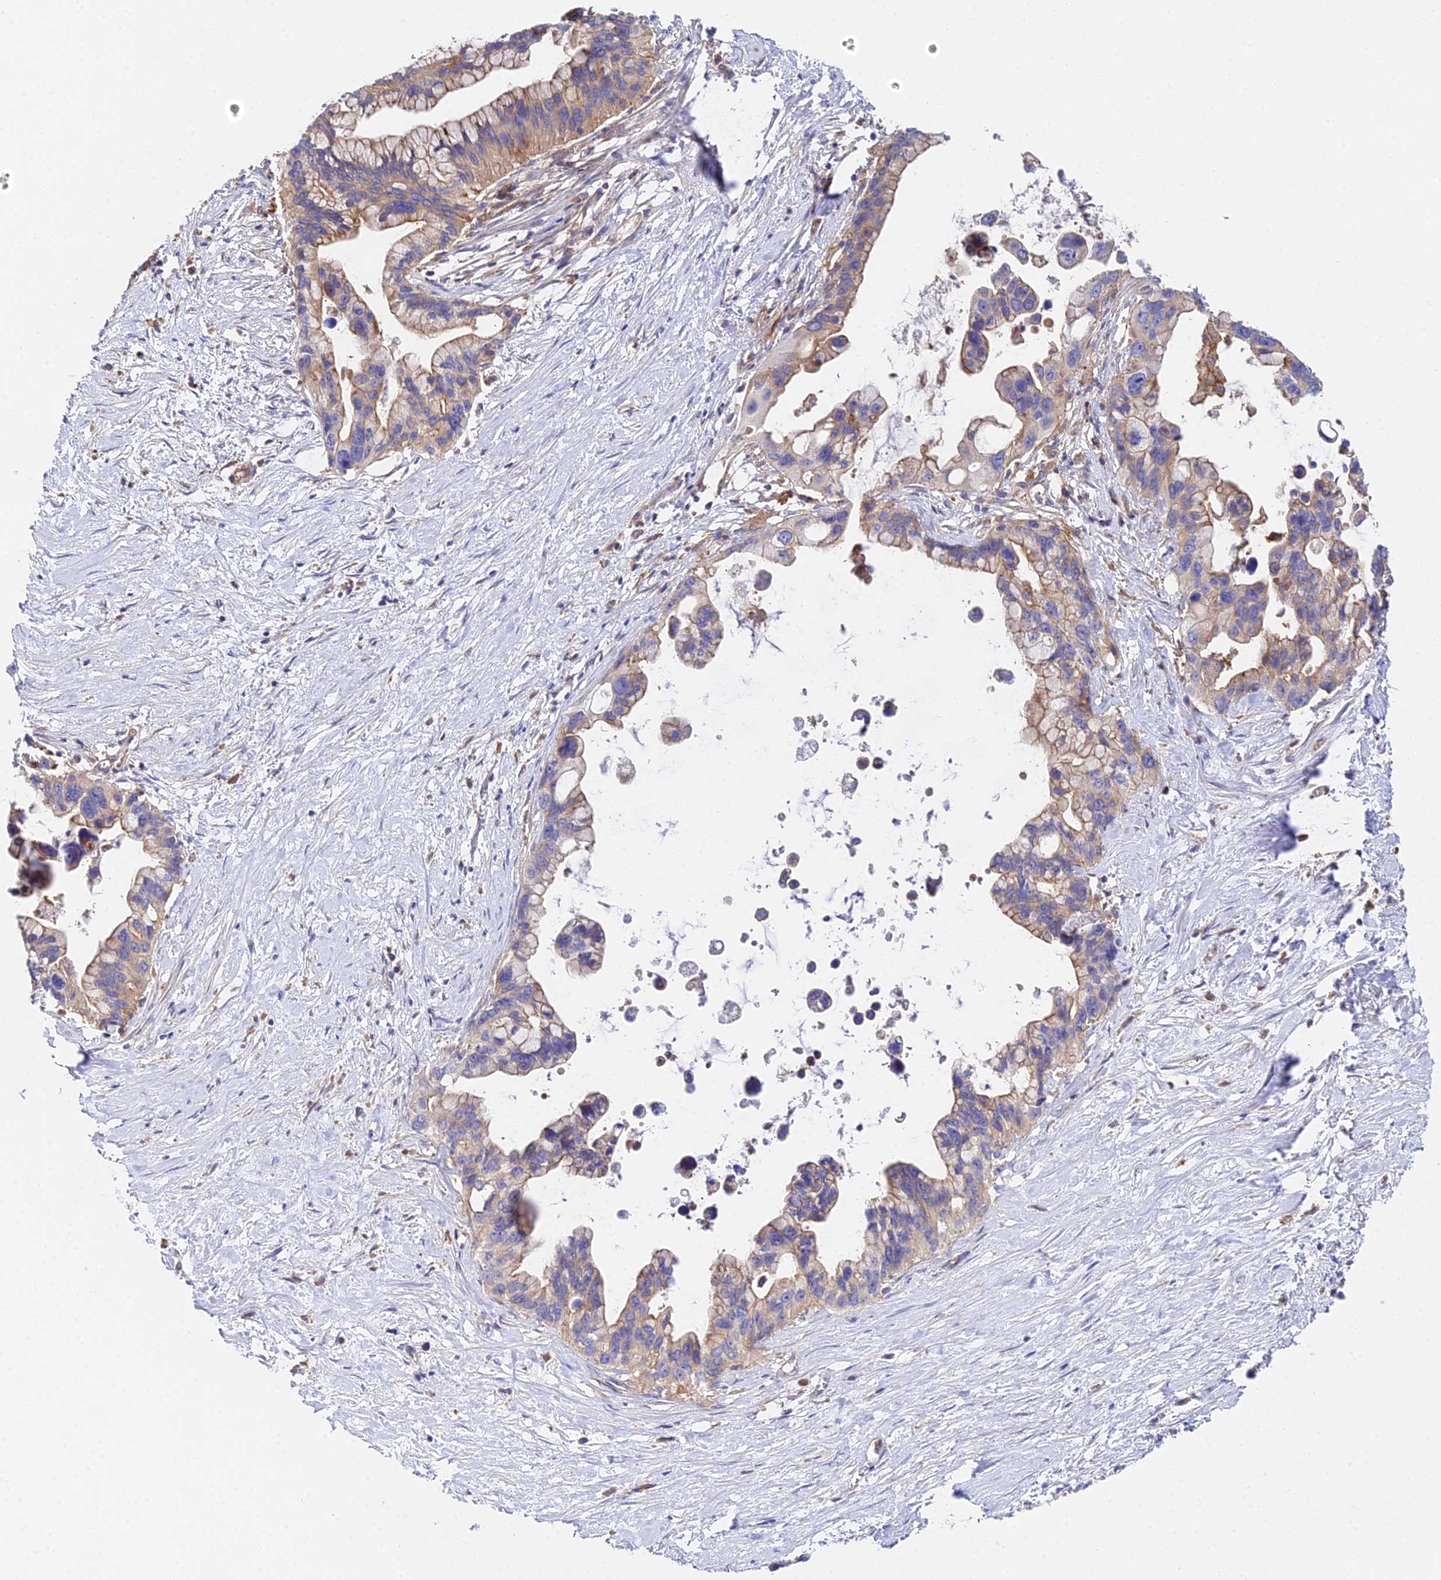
{"staining": {"intensity": "weak", "quantity": "25%-75%", "location": "cytoplasmic/membranous"}, "tissue": "pancreatic cancer", "cell_type": "Tumor cells", "image_type": "cancer", "snomed": [{"axis": "morphology", "description": "Adenocarcinoma, NOS"}, {"axis": "topography", "description": "Pancreas"}], "caption": "Approximately 25%-75% of tumor cells in human adenocarcinoma (pancreatic) display weak cytoplasmic/membranous protein positivity as visualized by brown immunohistochemical staining.", "gene": "GNG5B", "patient": {"sex": "female", "age": 83}}